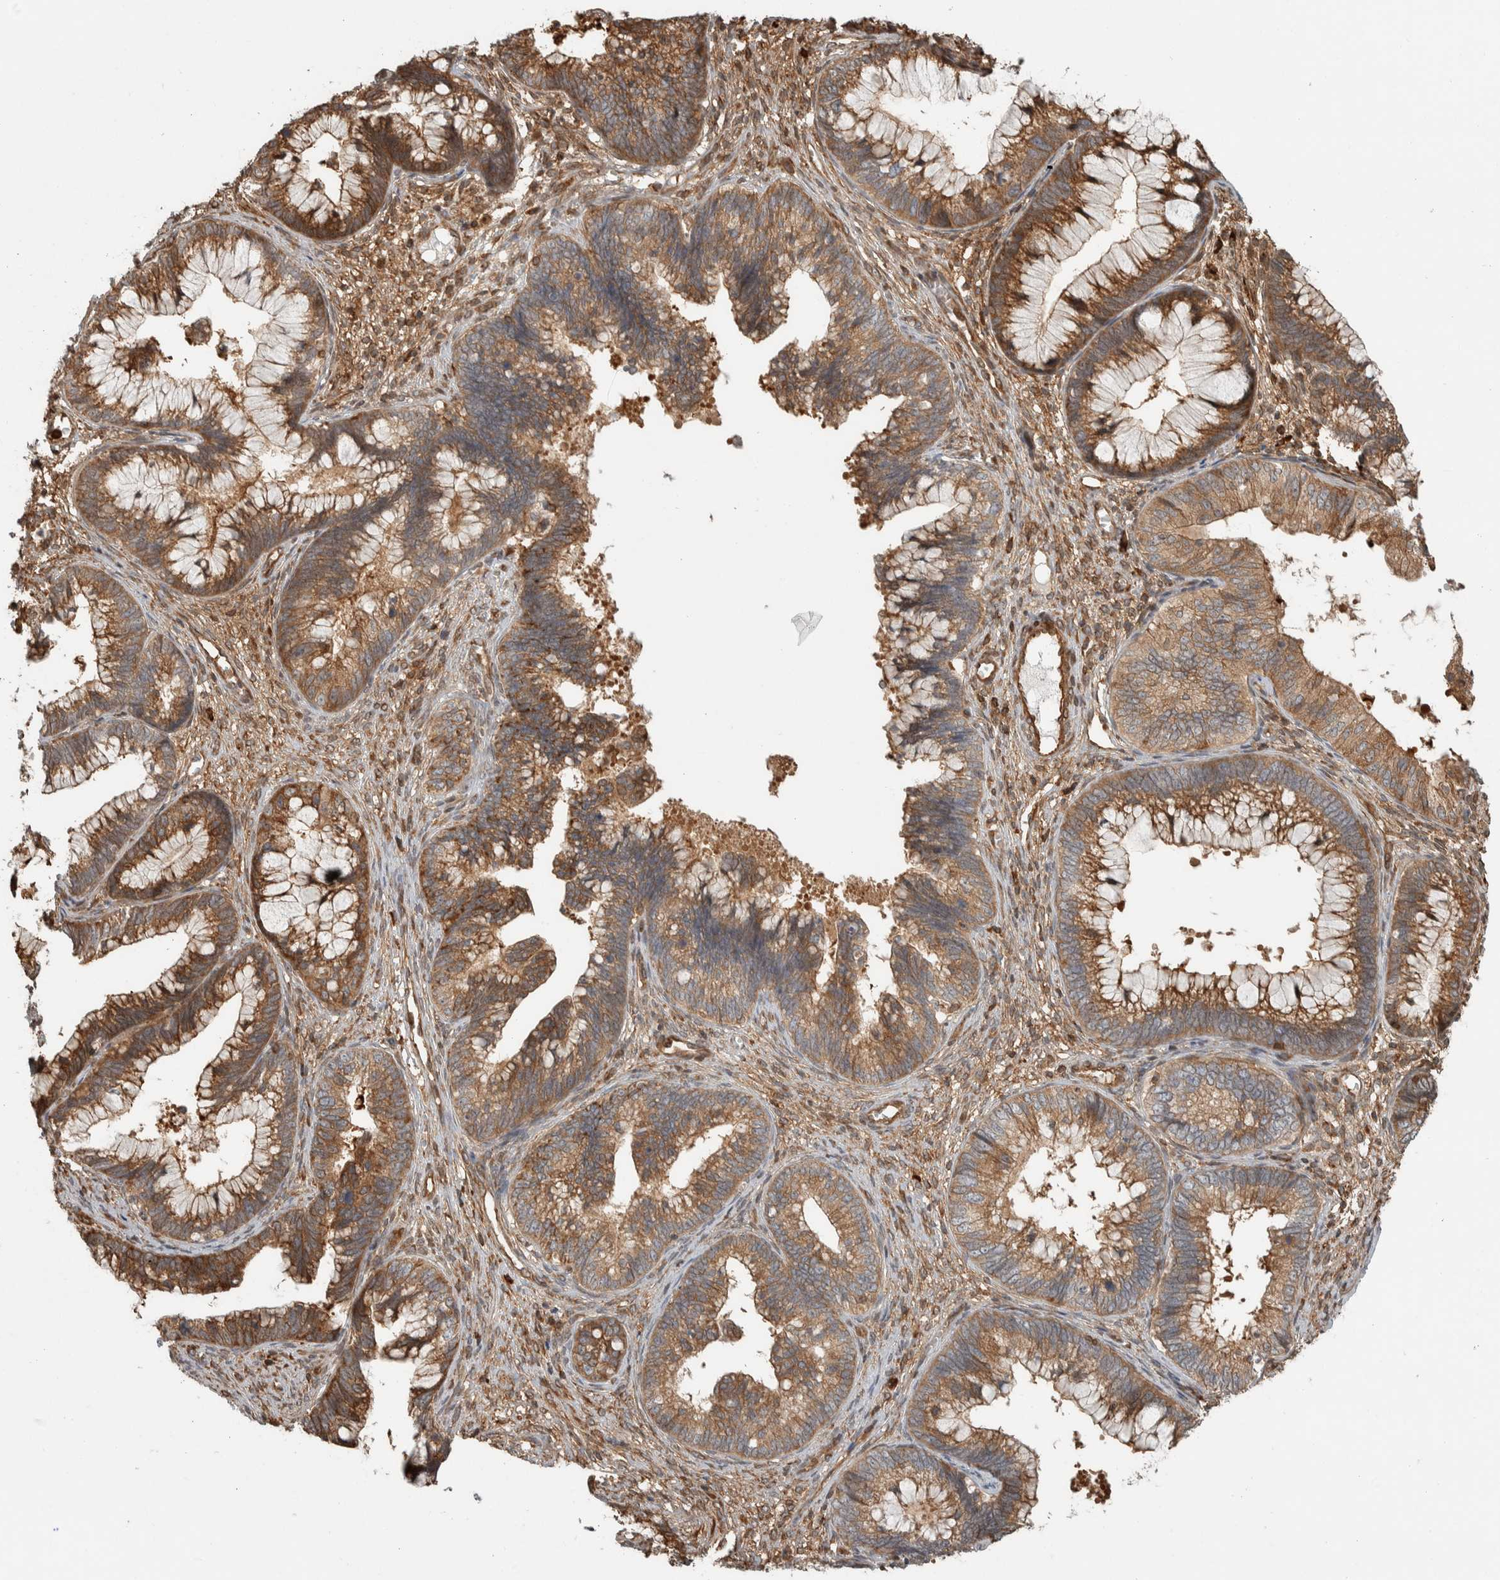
{"staining": {"intensity": "strong", "quantity": ">75%", "location": "cytoplasmic/membranous"}, "tissue": "cervical cancer", "cell_type": "Tumor cells", "image_type": "cancer", "snomed": [{"axis": "morphology", "description": "Adenocarcinoma, NOS"}, {"axis": "topography", "description": "Cervix"}], "caption": "Immunohistochemistry (IHC) (DAB) staining of adenocarcinoma (cervical) reveals strong cytoplasmic/membranous protein expression in approximately >75% of tumor cells.", "gene": "CNTROB", "patient": {"sex": "female", "age": 44}}